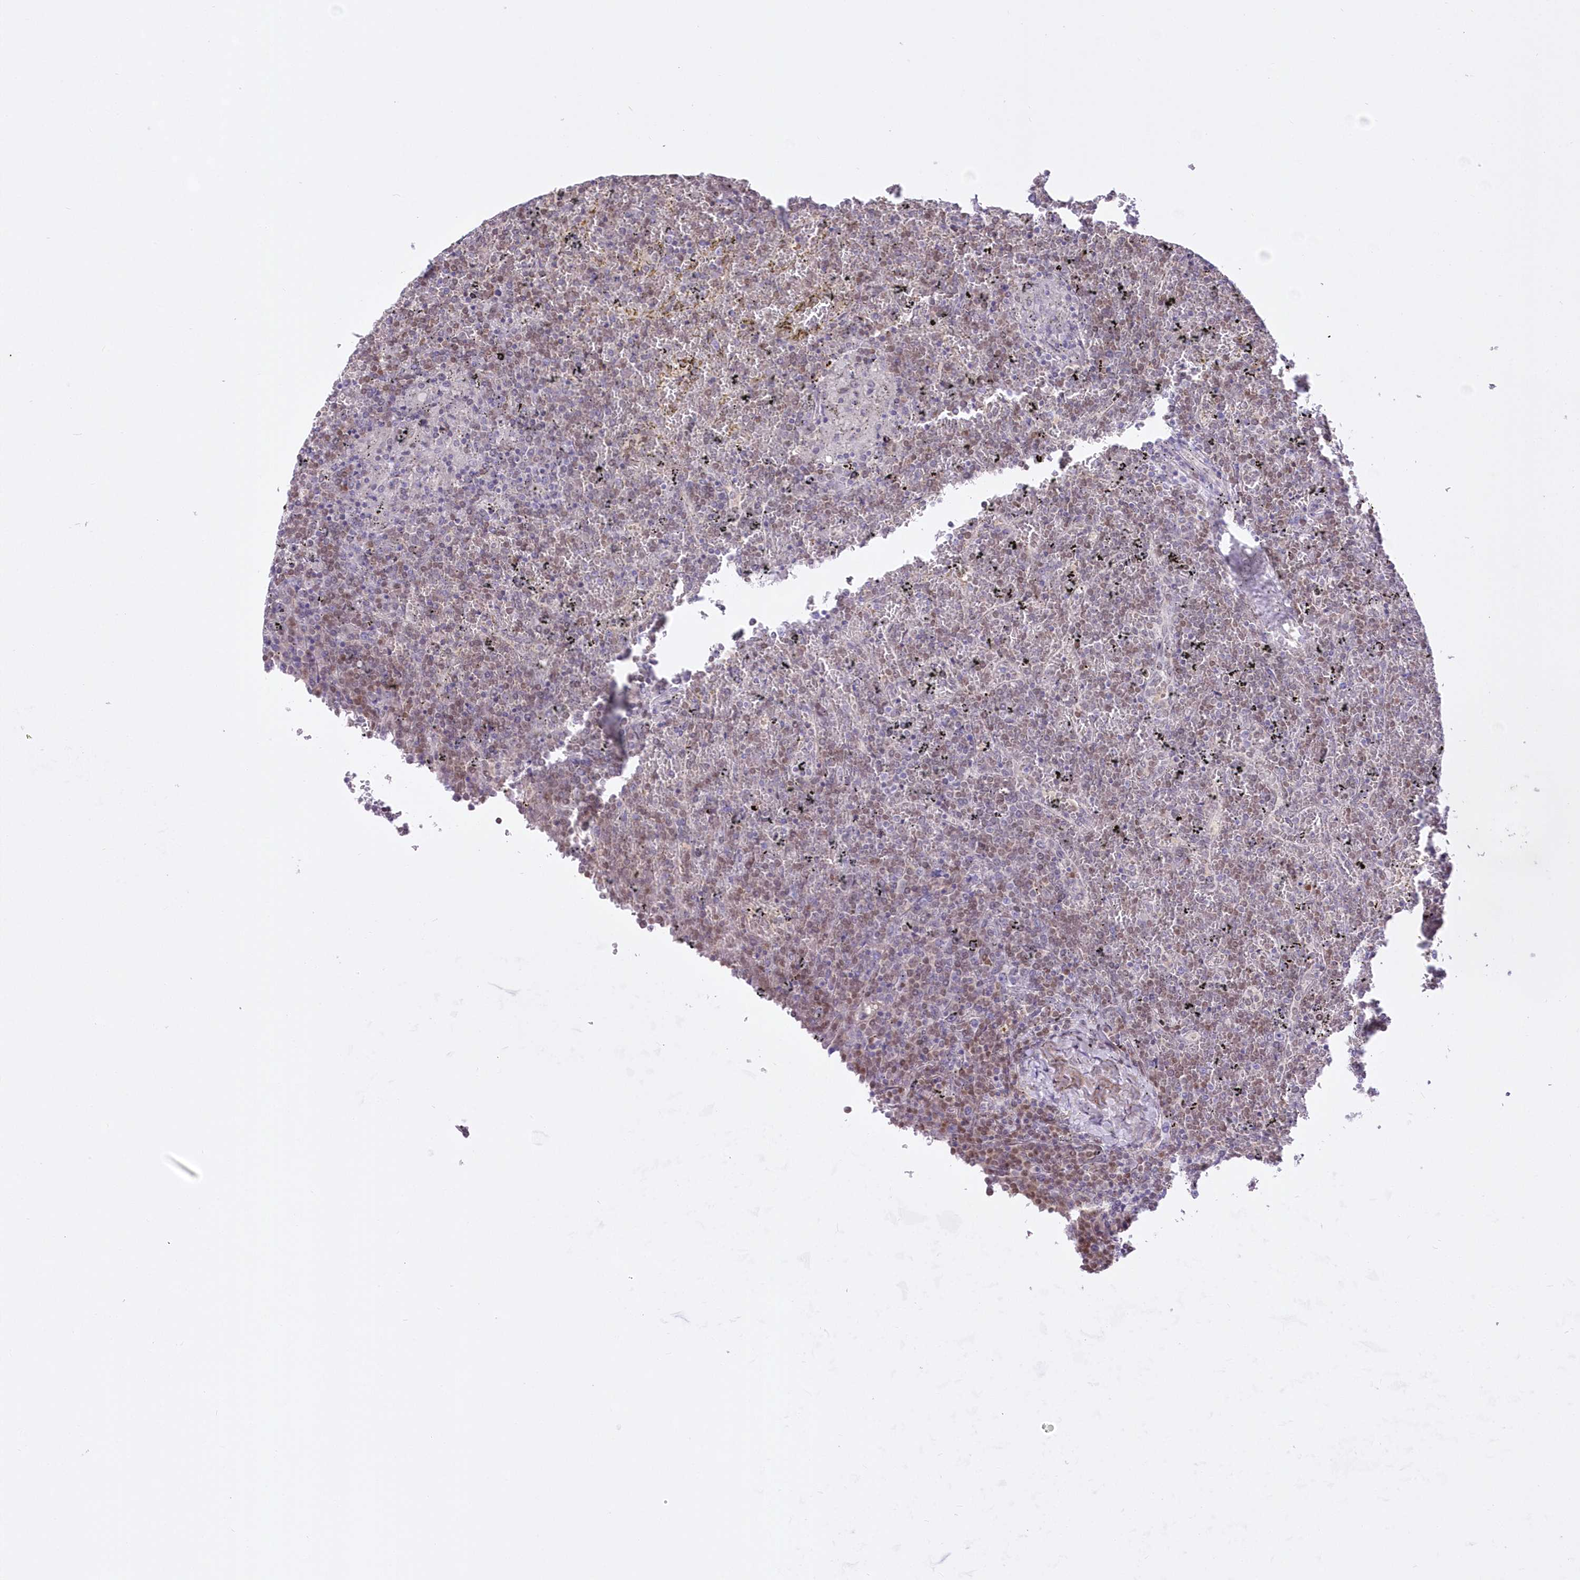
{"staining": {"intensity": "weak", "quantity": "25%-75%", "location": "nuclear"}, "tissue": "lymphoma", "cell_type": "Tumor cells", "image_type": "cancer", "snomed": [{"axis": "morphology", "description": "Malignant lymphoma, non-Hodgkin's type, Low grade"}, {"axis": "topography", "description": "Spleen"}], "caption": "This photomicrograph shows immunohistochemistry staining of human low-grade malignant lymphoma, non-Hodgkin's type, with low weak nuclear positivity in approximately 25%-75% of tumor cells.", "gene": "UBA6", "patient": {"sex": "female", "age": 19}}